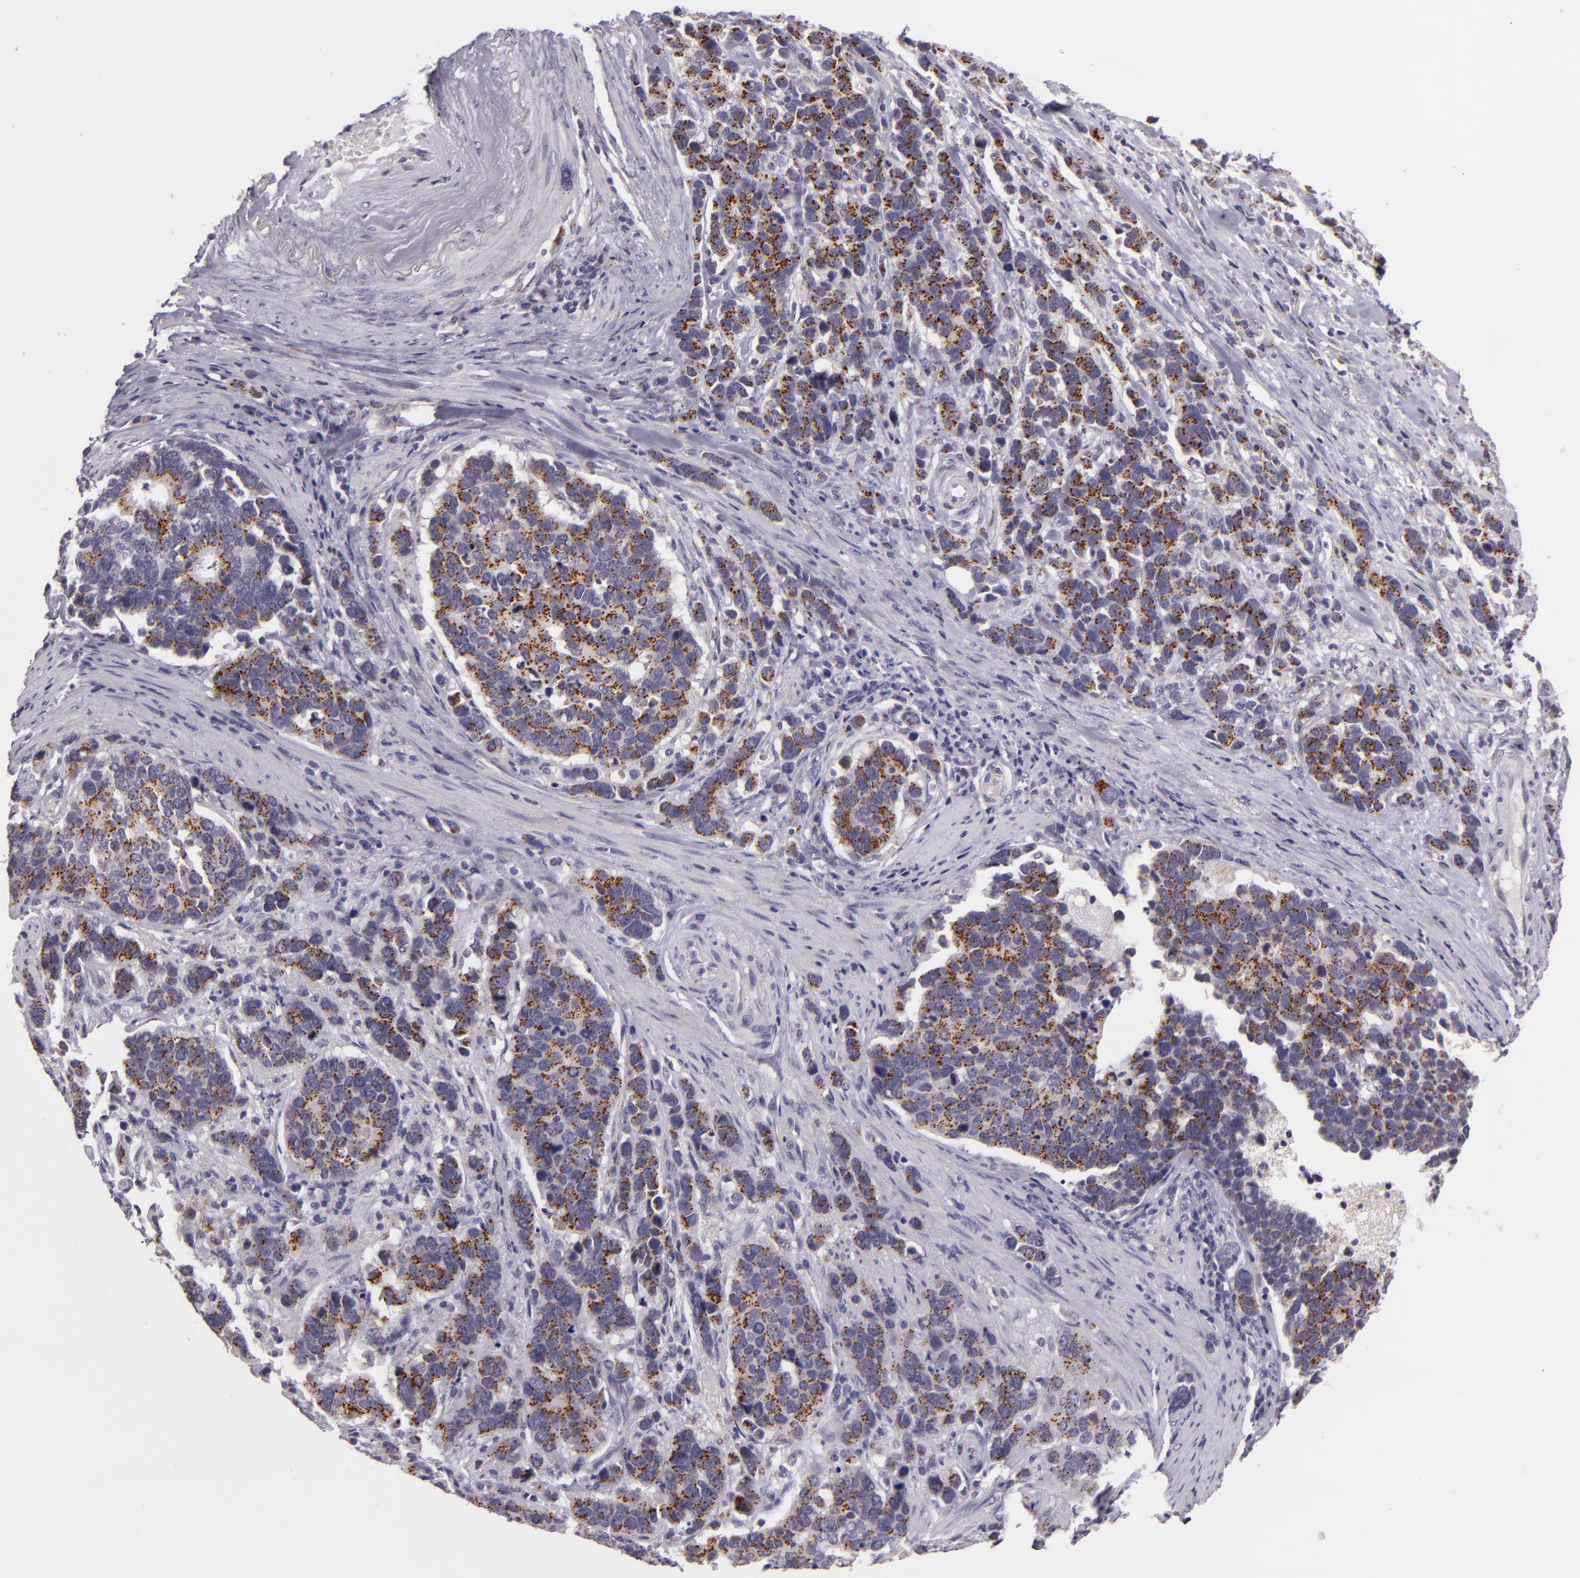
{"staining": {"intensity": "moderate", "quantity": ">75%", "location": "cytoplasmic/membranous"}, "tissue": "stomach cancer", "cell_type": "Tumor cells", "image_type": "cancer", "snomed": [{"axis": "morphology", "description": "Adenocarcinoma, NOS"}, {"axis": "topography", "description": "Stomach, upper"}], "caption": "There is medium levels of moderate cytoplasmic/membranous expression in tumor cells of adenocarcinoma (stomach), as demonstrated by immunohistochemical staining (brown color).", "gene": "CILK1", "patient": {"sex": "male", "age": 71}}